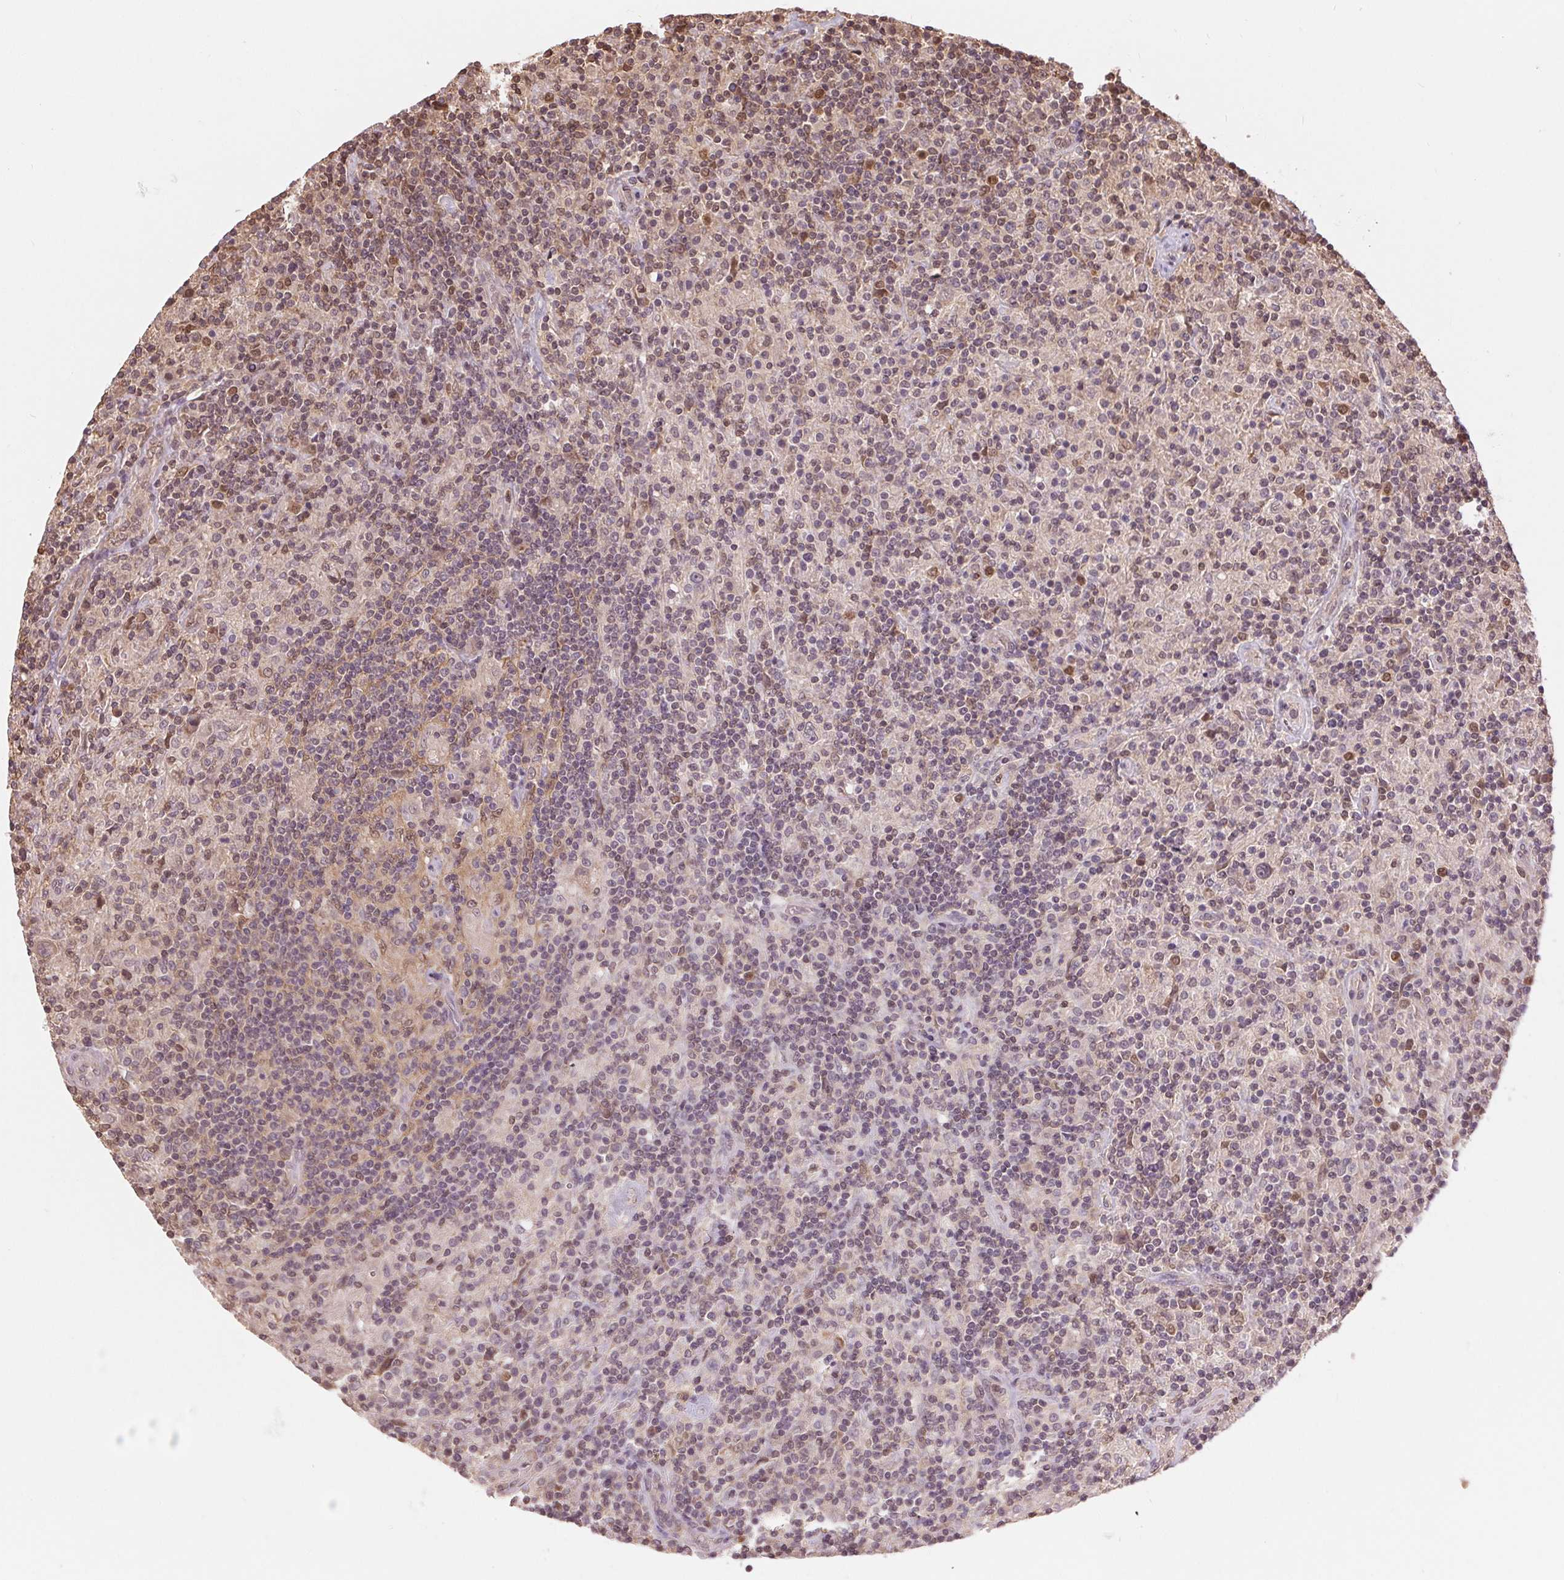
{"staining": {"intensity": "negative", "quantity": "none", "location": "none"}, "tissue": "lymphoma", "cell_type": "Tumor cells", "image_type": "cancer", "snomed": [{"axis": "morphology", "description": "Hodgkin's disease, NOS"}, {"axis": "topography", "description": "Lymph node"}], "caption": "Immunohistochemistry (IHC) photomicrograph of neoplastic tissue: Hodgkin's disease stained with DAB (3,3'-diaminobenzidine) displays no significant protein staining in tumor cells.", "gene": "TMEM273", "patient": {"sex": "male", "age": 70}}